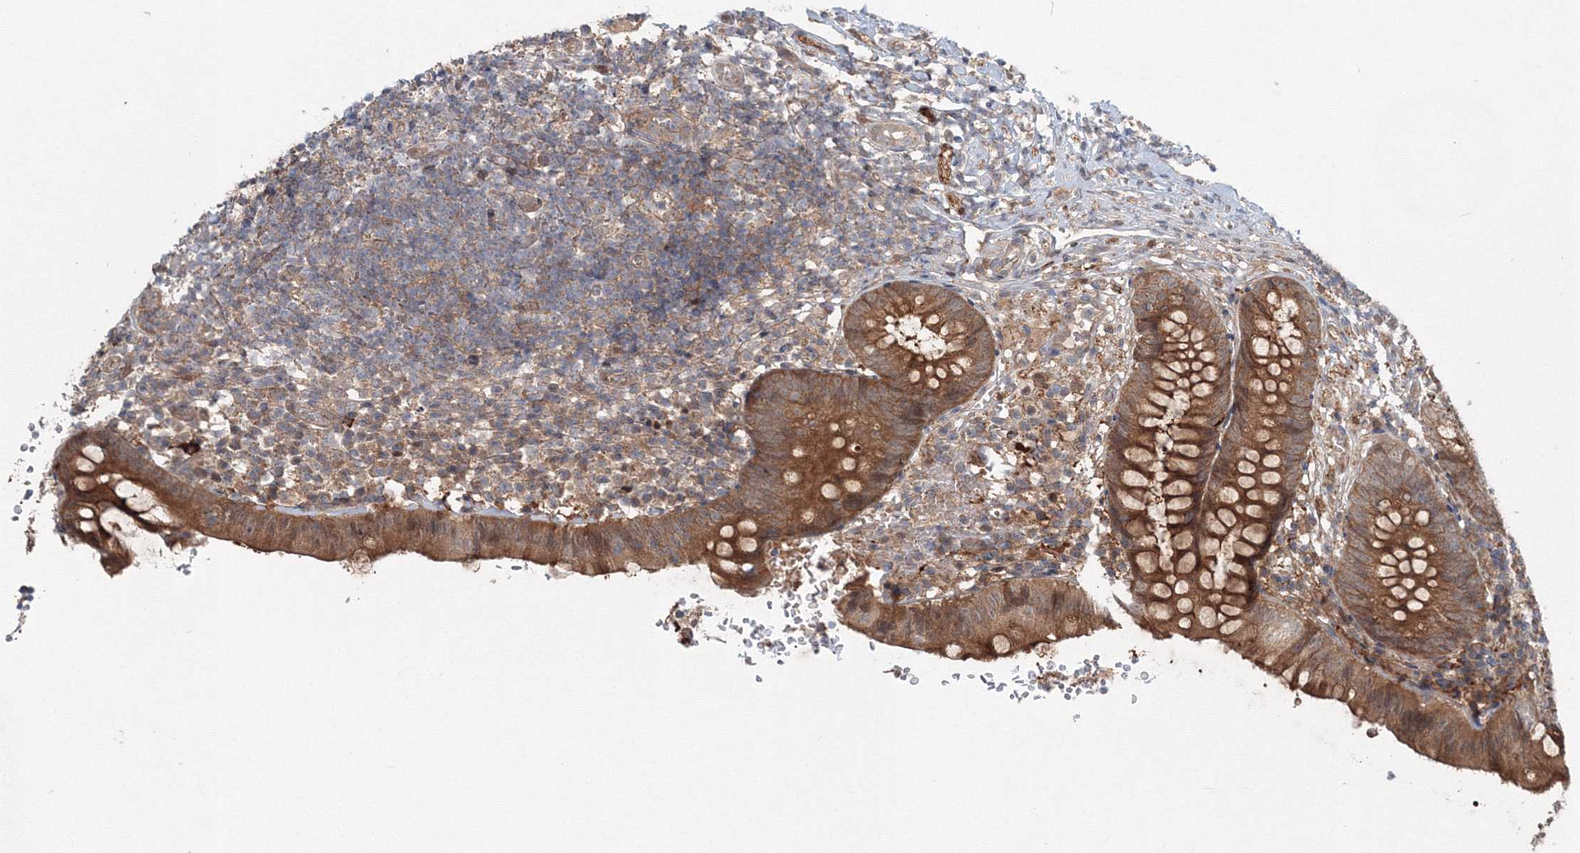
{"staining": {"intensity": "moderate", "quantity": ">75%", "location": "cytoplasmic/membranous"}, "tissue": "appendix", "cell_type": "Glandular cells", "image_type": "normal", "snomed": [{"axis": "morphology", "description": "Normal tissue, NOS"}, {"axis": "topography", "description": "Appendix"}], "caption": "DAB (3,3'-diaminobenzidine) immunohistochemical staining of unremarkable human appendix shows moderate cytoplasmic/membranous protein expression in approximately >75% of glandular cells.", "gene": "MKRN2", "patient": {"sex": "male", "age": 8}}